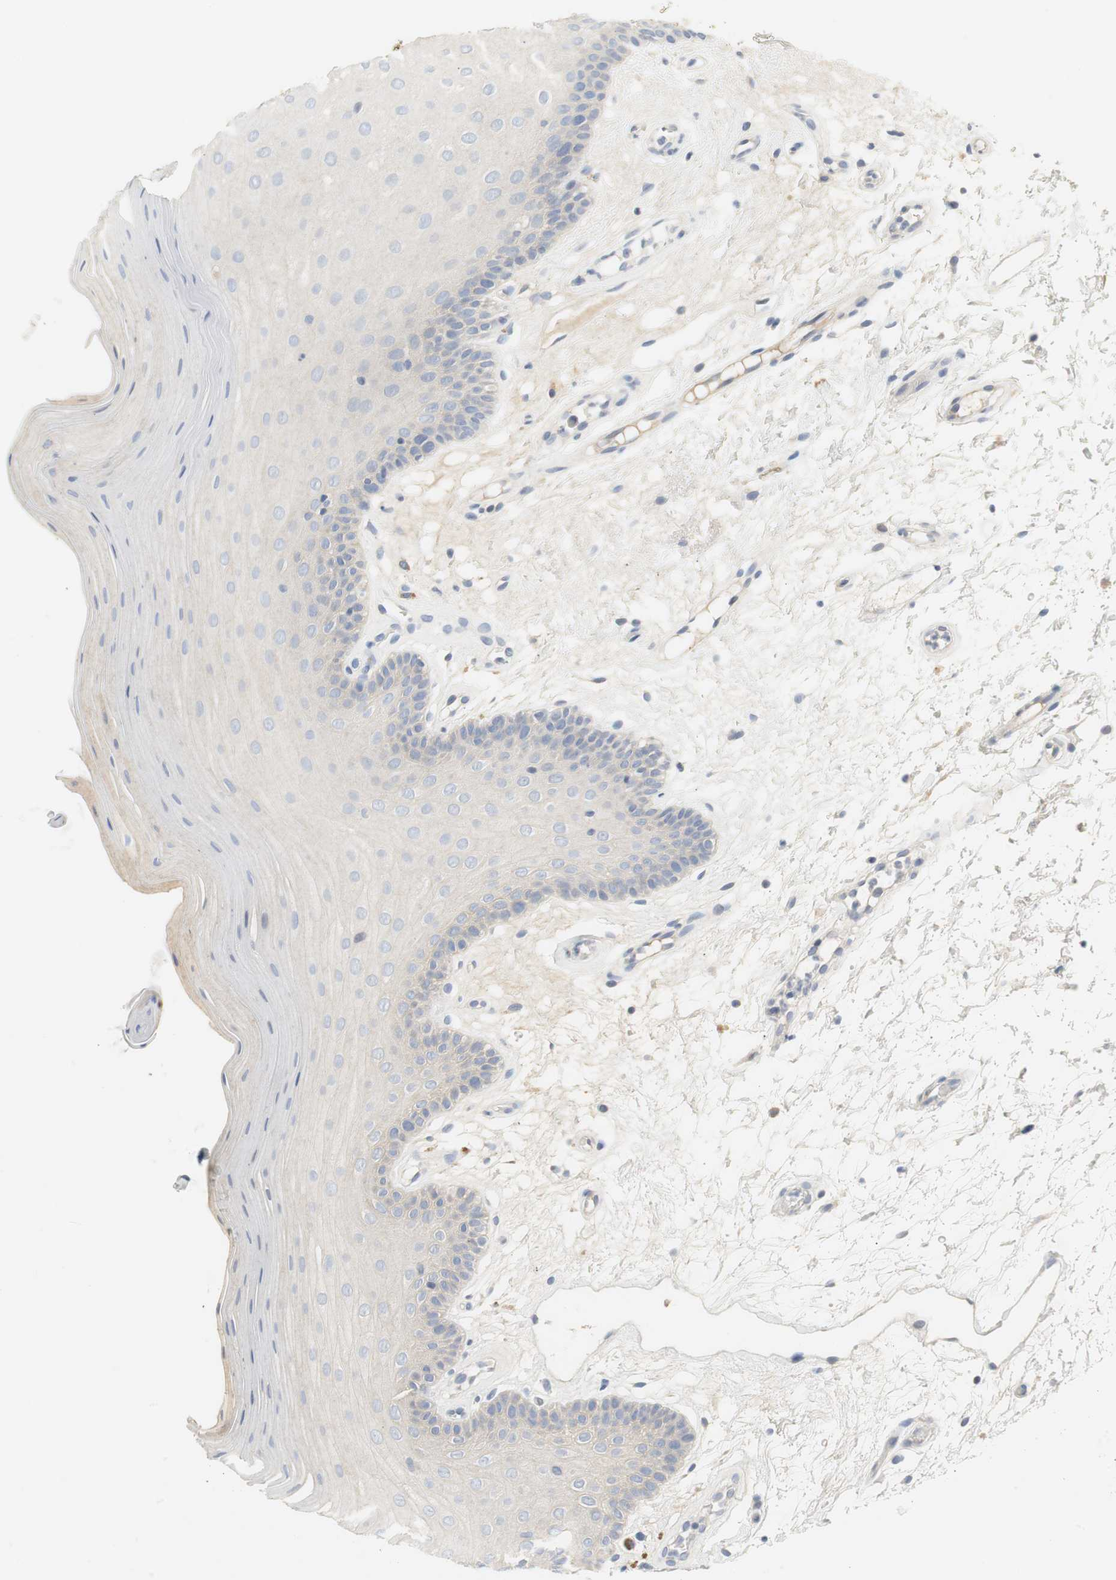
{"staining": {"intensity": "negative", "quantity": "none", "location": "none"}, "tissue": "oral mucosa", "cell_type": "Squamous epithelial cells", "image_type": "normal", "snomed": [{"axis": "morphology", "description": "Normal tissue, NOS"}, {"axis": "morphology", "description": "Squamous cell carcinoma, NOS"}, {"axis": "topography", "description": "Skeletal muscle"}, {"axis": "topography", "description": "Oral tissue"}, {"axis": "topography", "description": "Head-Neck"}], "caption": "A photomicrograph of human oral mucosa is negative for staining in squamous epithelial cells. (Brightfield microscopy of DAB (3,3'-diaminobenzidine) IHC at high magnification).", "gene": "CCM2L", "patient": {"sex": "male", "age": 71}}